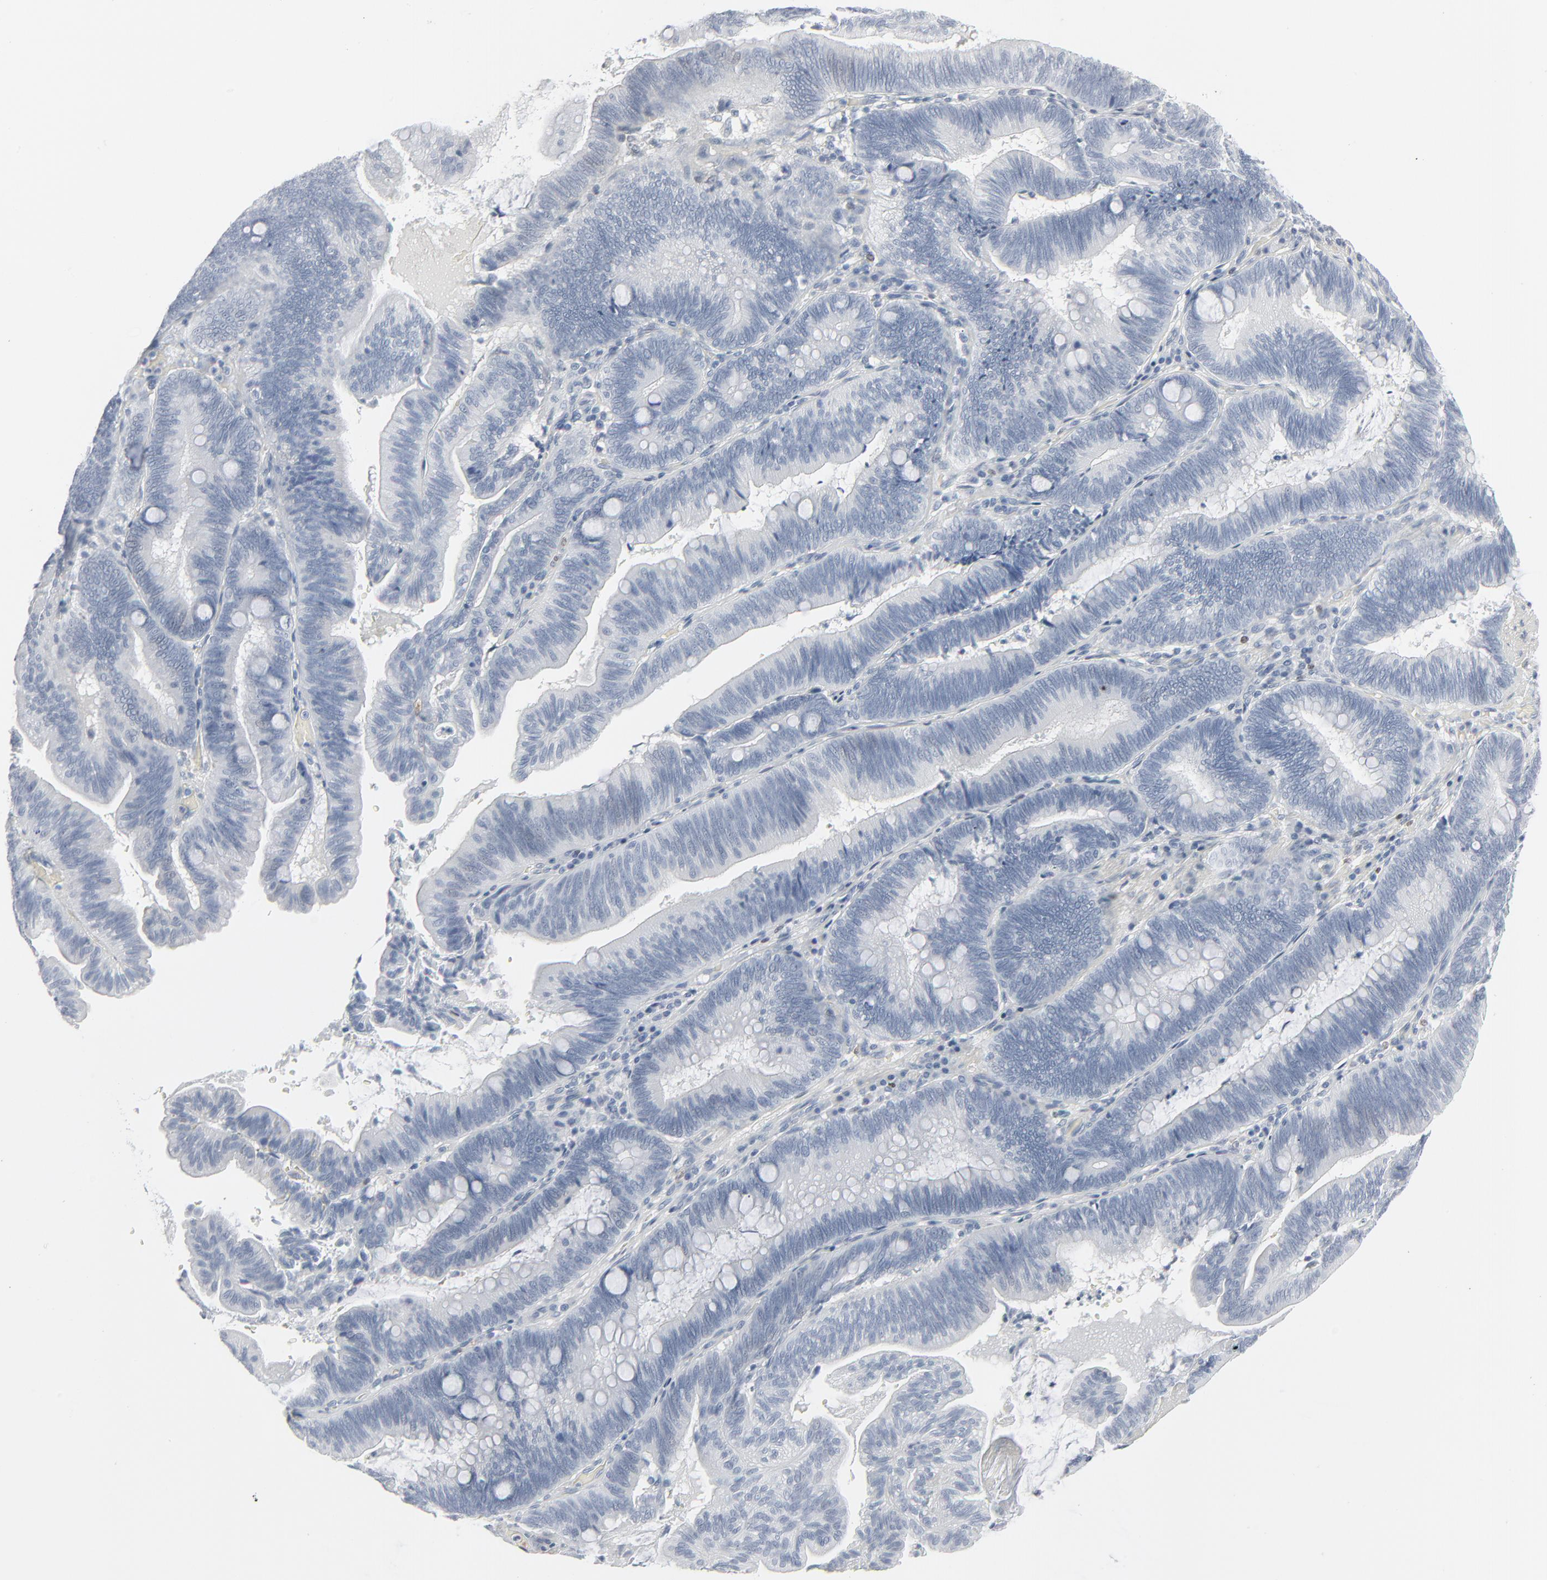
{"staining": {"intensity": "negative", "quantity": "none", "location": "none"}, "tissue": "pancreatic cancer", "cell_type": "Tumor cells", "image_type": "cancer", "snomed": [{"axis": "morphology", "description": "Adenocarcinoma, NOS"}, {"axis": "topography", "description": "Pancreas"}], "caption": "High magnification brightfield microscopy of pancreatic cancer (adenocarcinoma) stained with DAB (brown) and counterstained with hematoxylin (blue): tumor cells show no significant expression.", "gene": "MITF", "patient": {"sex": "male", "age": 82}}